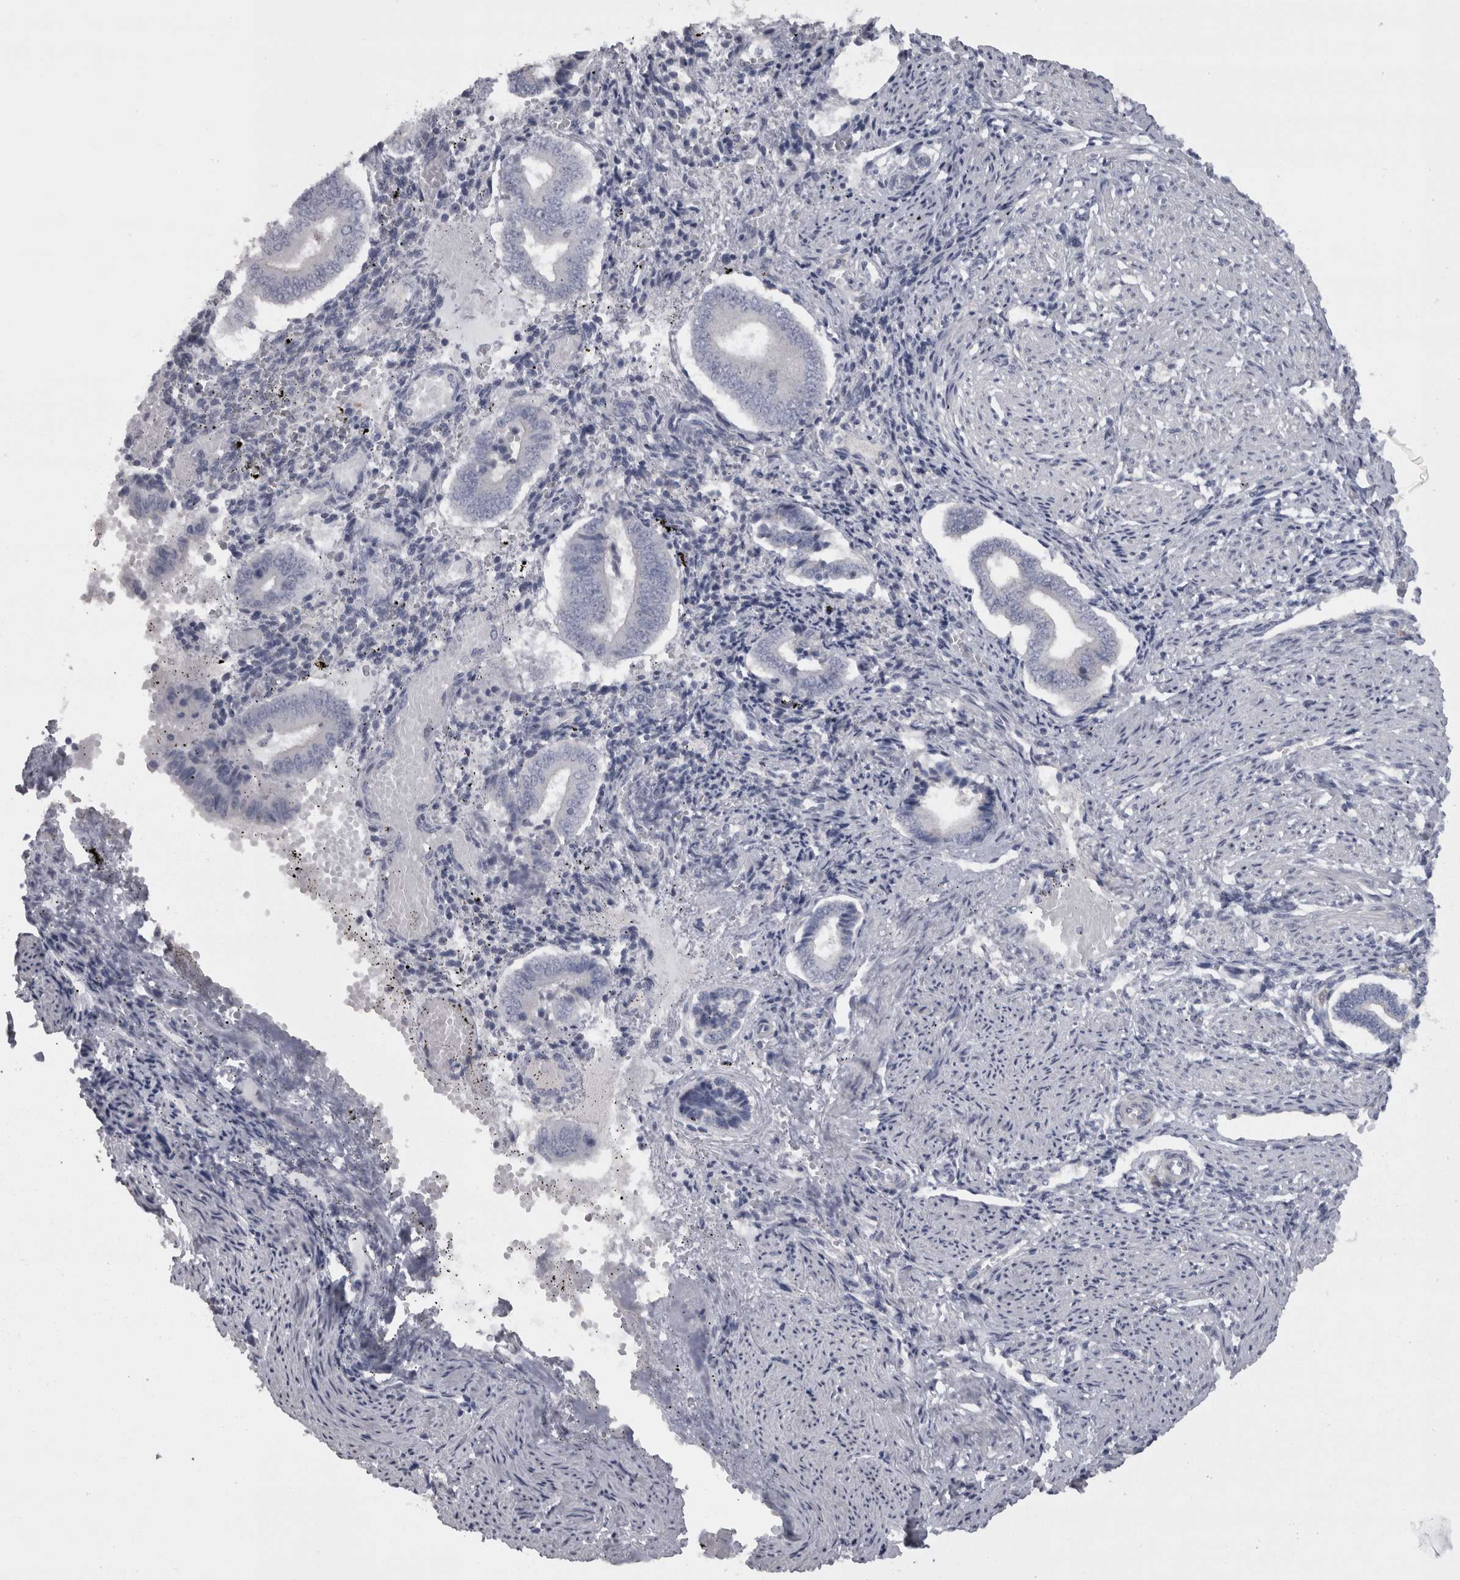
{"staining": {"intensity": "negative", "quantity": "none", "location": "none"}, "tissue": "endometrium", "cell_type": "Cells in endometrial stroma", "image_type": "normal", "snomed": [{"axis": "morphology", "description": "Normal tissue, NOS"}, {"axis": "topography", "description": "Endometrium"}], "caption": "A high-resolution histopathology image shows immunohistochemistry staining of unremarkable endometrium, which displays no significant expression in cells in endometrial stroma. The staining was performed using DAB (3,3'-diaminobenzidine) to visualize the protein expression in brown, while the nuclei were stained in blue with hematoxylin (Magnification: 20x).", "gene": "CAMK2D", "patient": {"sex": "female", "age": 42}}